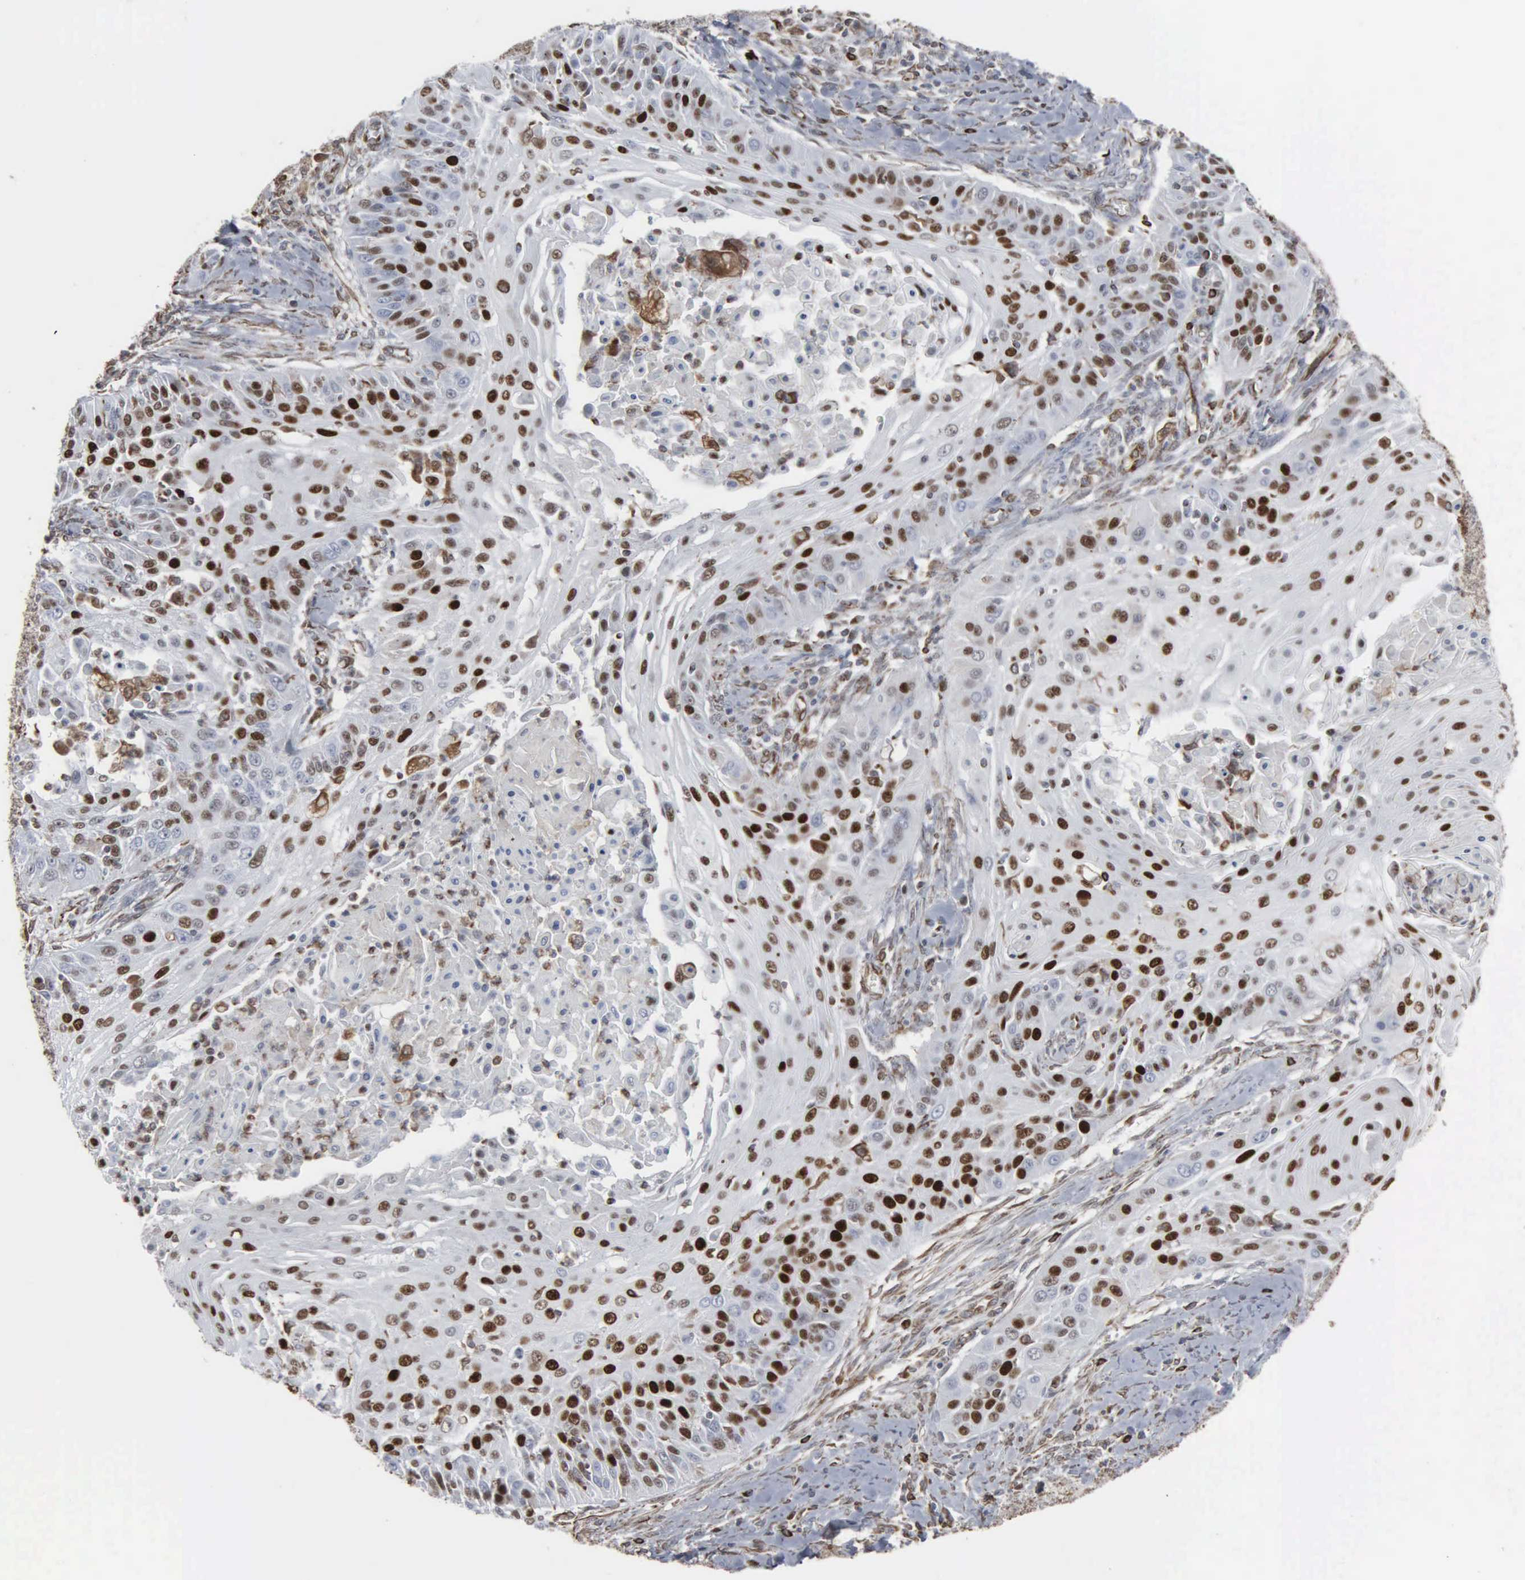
{"staining": {"intensity": "strong", "quantity": "25%-75%", "location": "nuclear"}, "tissue": "cervical cancer", "cell_type": "Tumor cells", "image_type": "cancer", "snomed": [{"axis": "morphology", "description": "Squamous cell carcinoma, NOS"}, {"axis": "topography", "description": "Cervix"}], "caption": "This photomicrograph demonstrates immunohistochemistry (IHC) staining of human squamous cell carcinoma (cervical), with high strong nuclear expression in about 25%-75% of tumor cells.", "gene": "CCNE1", "patient": {"sex": "female", "age": 64}}